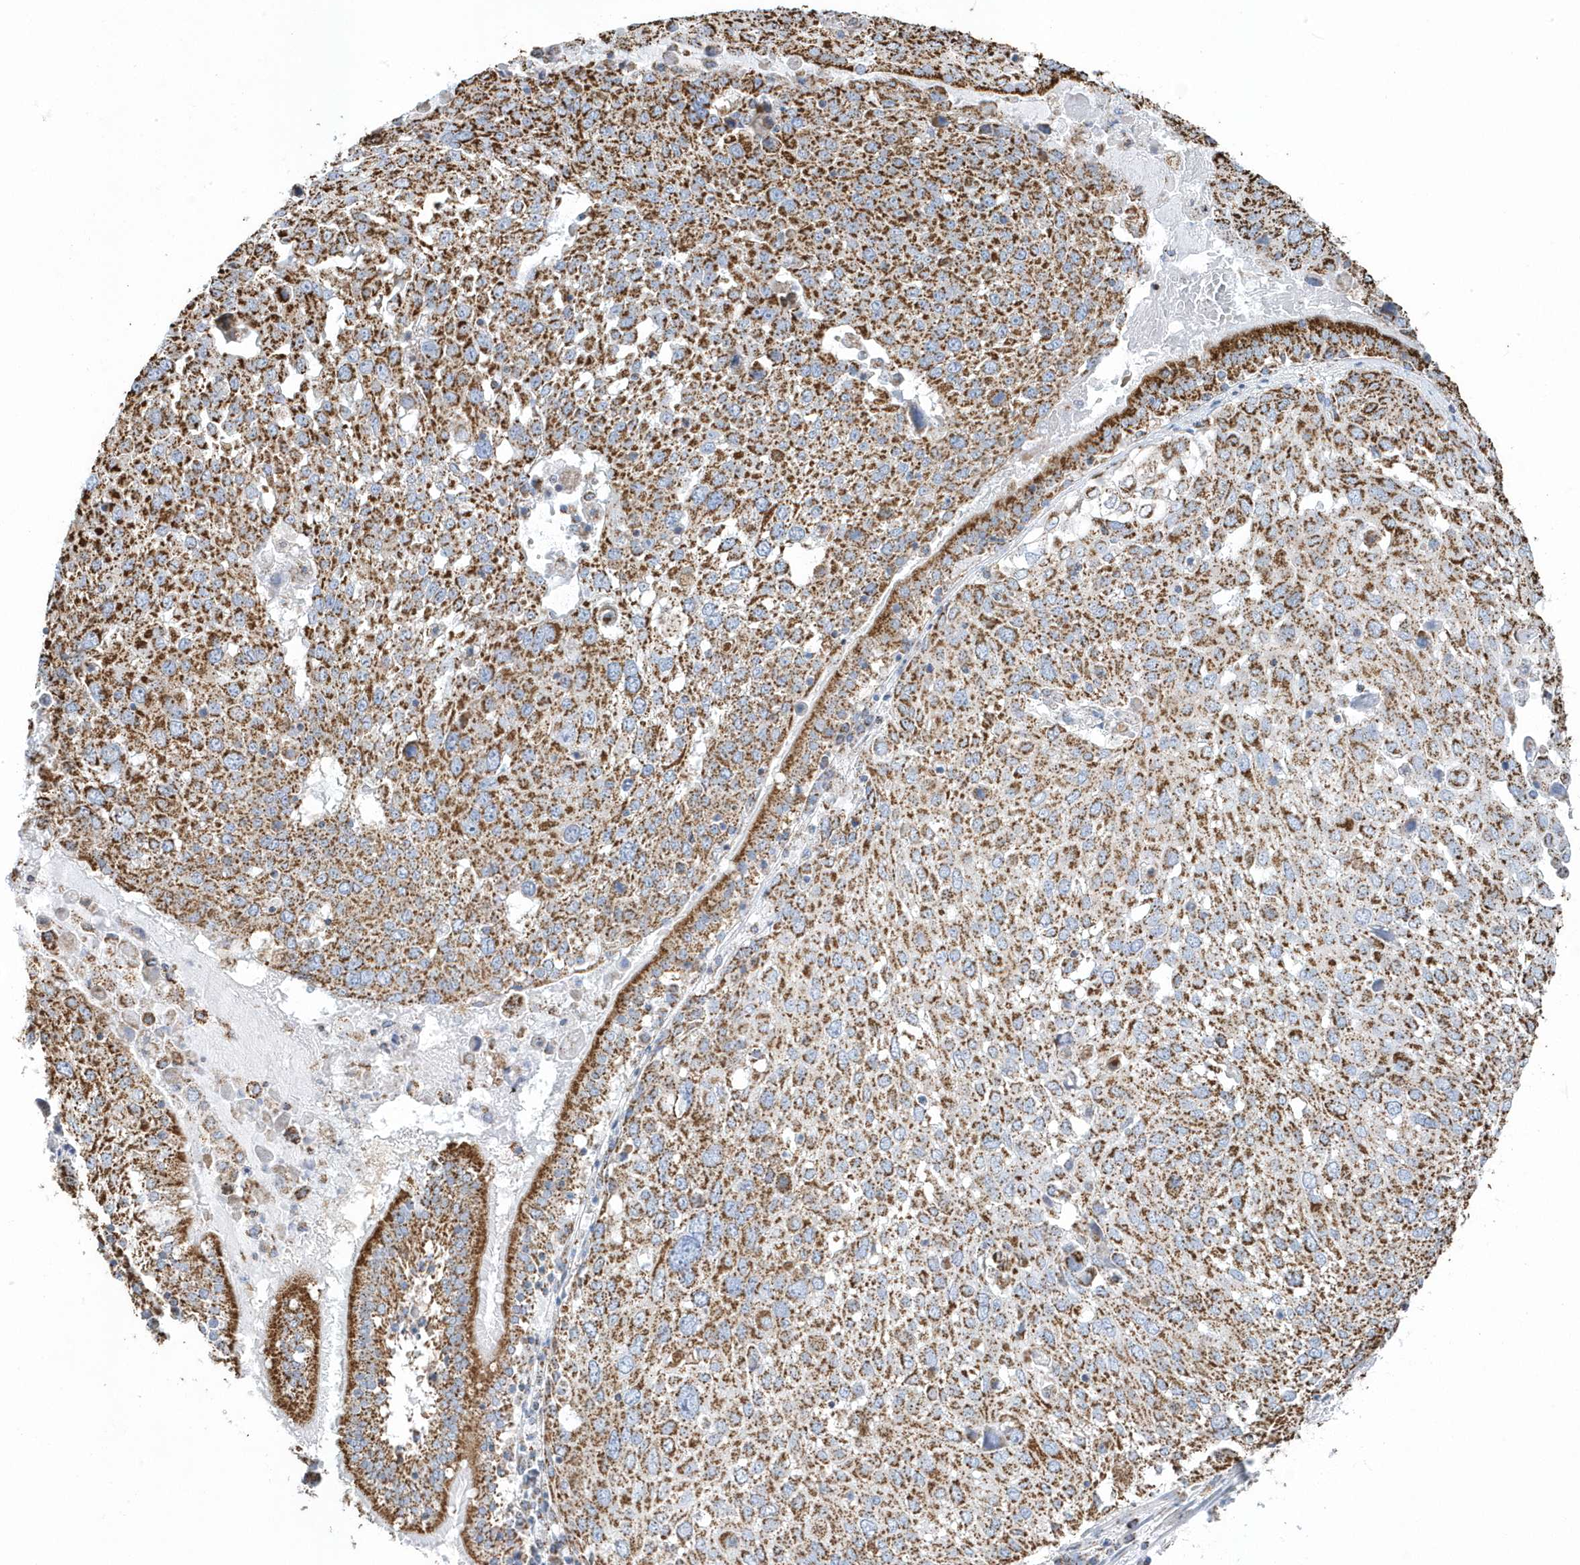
{"staining": {"intensity": "moderate", "quantity": ">75%", "location": "cytoplasmic/membranous"}, "tissue": "lung cancer", "cell_type": "Tumor cells", "image_type": "cancer", "snomed": [{"axis": "morphology", "description": "Squamous cell carcinoma, NOS"}, {"axis": "topography", "description": "Lung"}], "caption": "A photomicrograph showing moderate cytoplasmic/membranous expression in about >75% of tumor cells in lung cancer, as visualized by brown immunohistochemical staining.", "gene": "GTPBP8", "patient": {"sex": "male", "age": 65}}